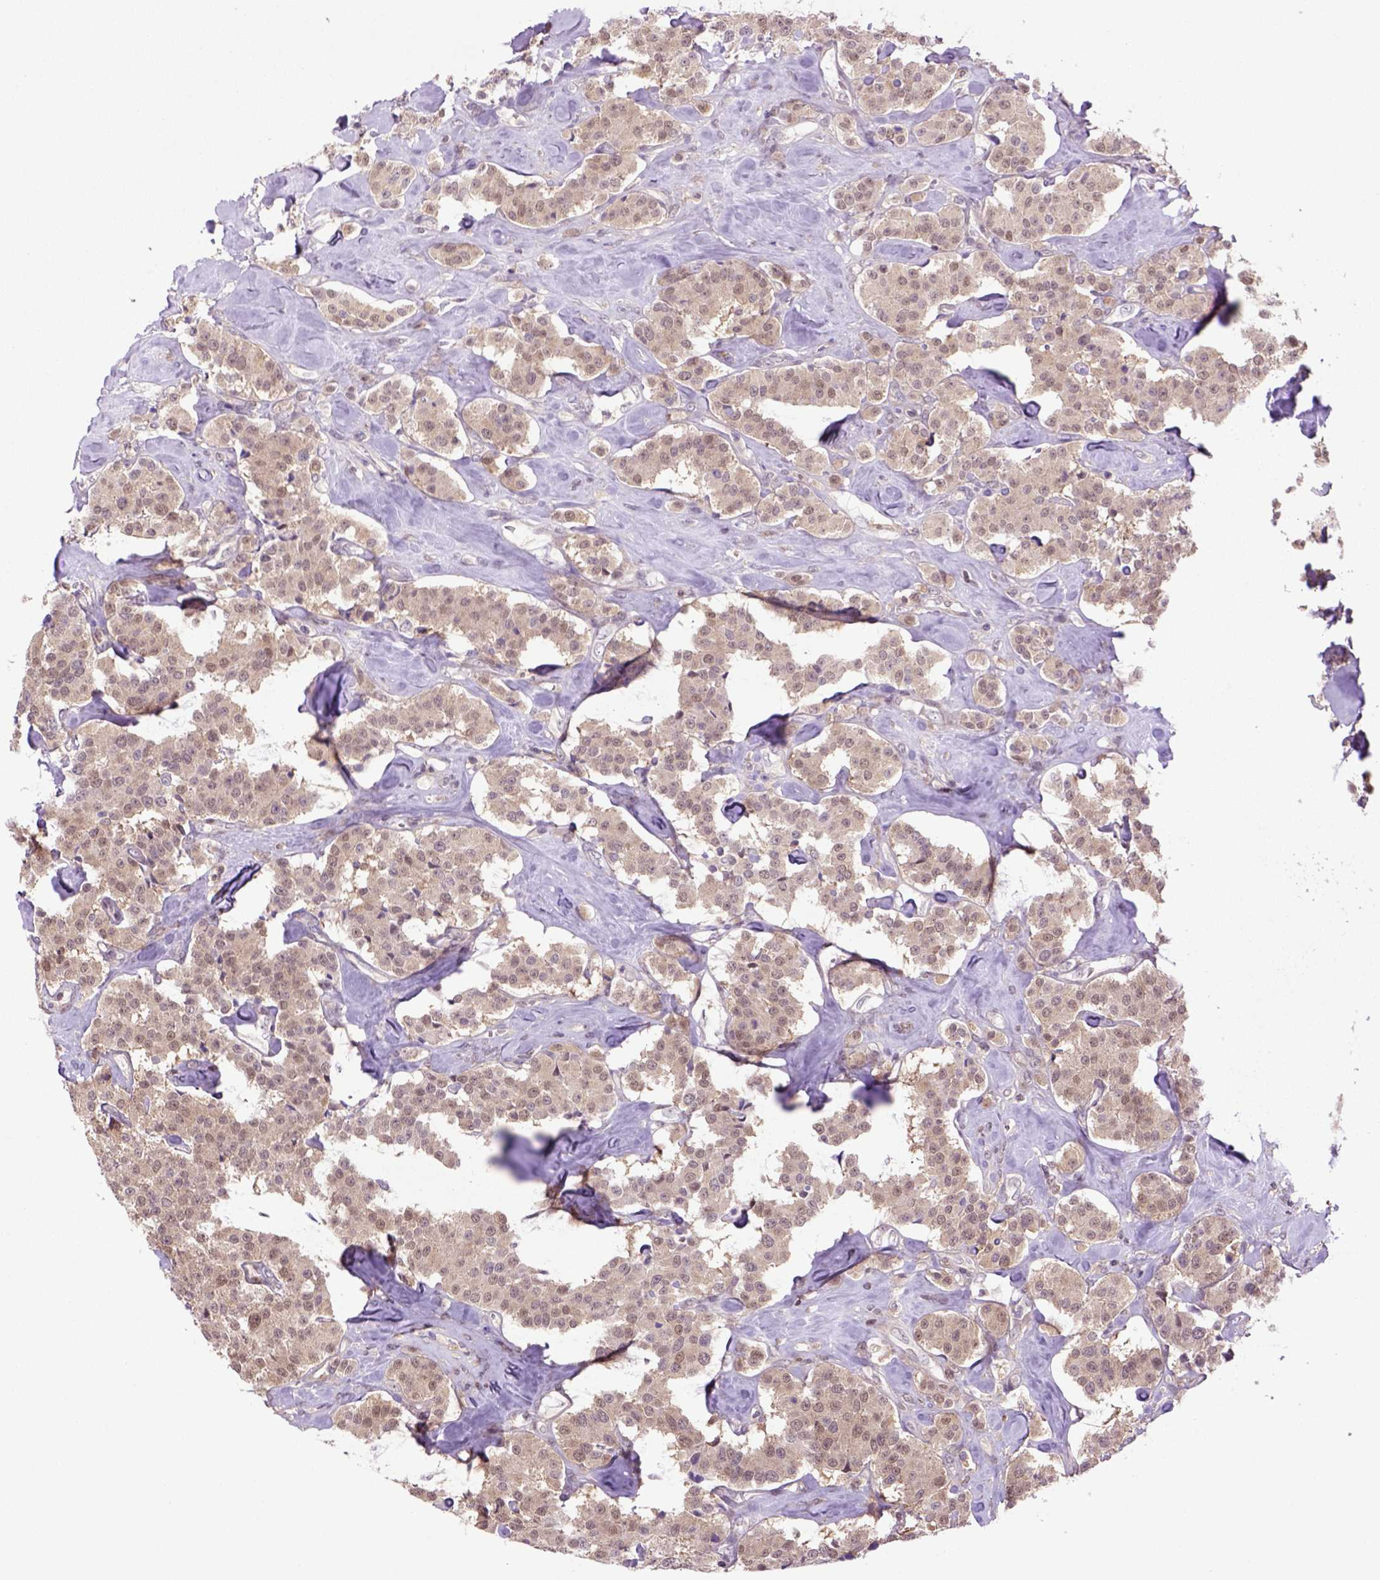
{"staining": {"intensity": "weak", "quantity": ">75%", "location": "cytoplasmic/membranous,nuclear"}, "tissue": "carcinoid", "cell_type": "Tumor cells", "image_type": "cancer", "snomed": [{"axis": "morphology", "description": "Carcinoid, malignant, NOS"}, {"axis": "topography", "description": "Pancreas"}], "caption": "Carcinoid (malignant) stained with a protein marker exhibits weak staining in tumor cells.", "gene": "HSPBP1", "patient": {"sex": "male", "age": 41}}